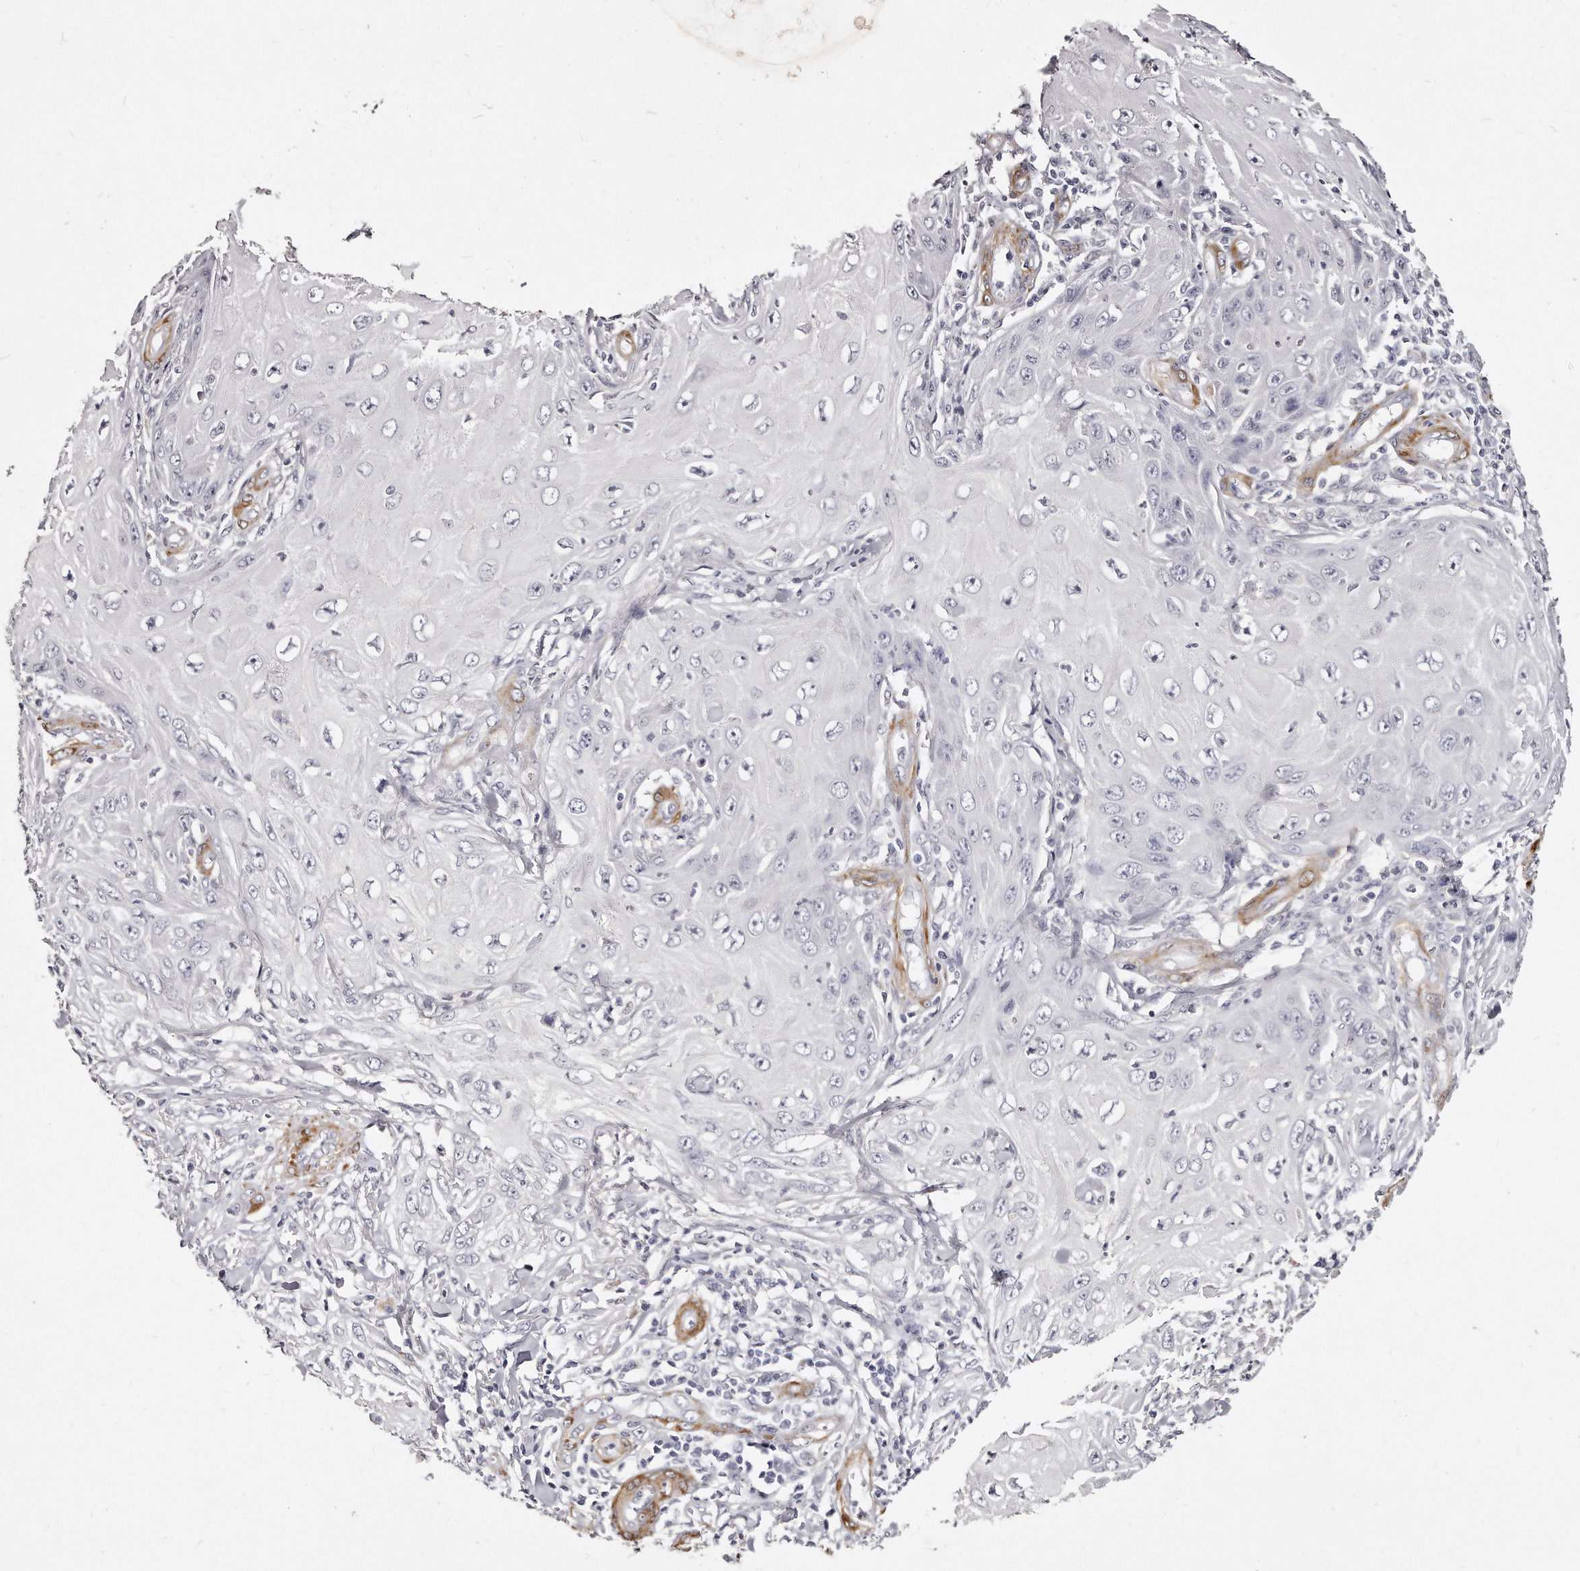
{"staining": {"intensity": "negative", "quantity": "none", "location": "none"}, "tissue": "skin cancer", "cell_type": "Tumor cells", "image_type": "cancer", "snomed": [{"axis": "morphology", "description": "Squamous cell carcinoma, NOS"}, {"axis": "topography", "description": "Skin"}], "caption": "The histopathology image demonstrates no staining of tumor cells in squamous cell carcinoma (skin). Brightfield microscopy of IHC stained with DAB (brown) and hematoxylin (blue), captured at high magnification.", "gene": "LMOD1", "patient": {"sex": "female", "age": 73}}